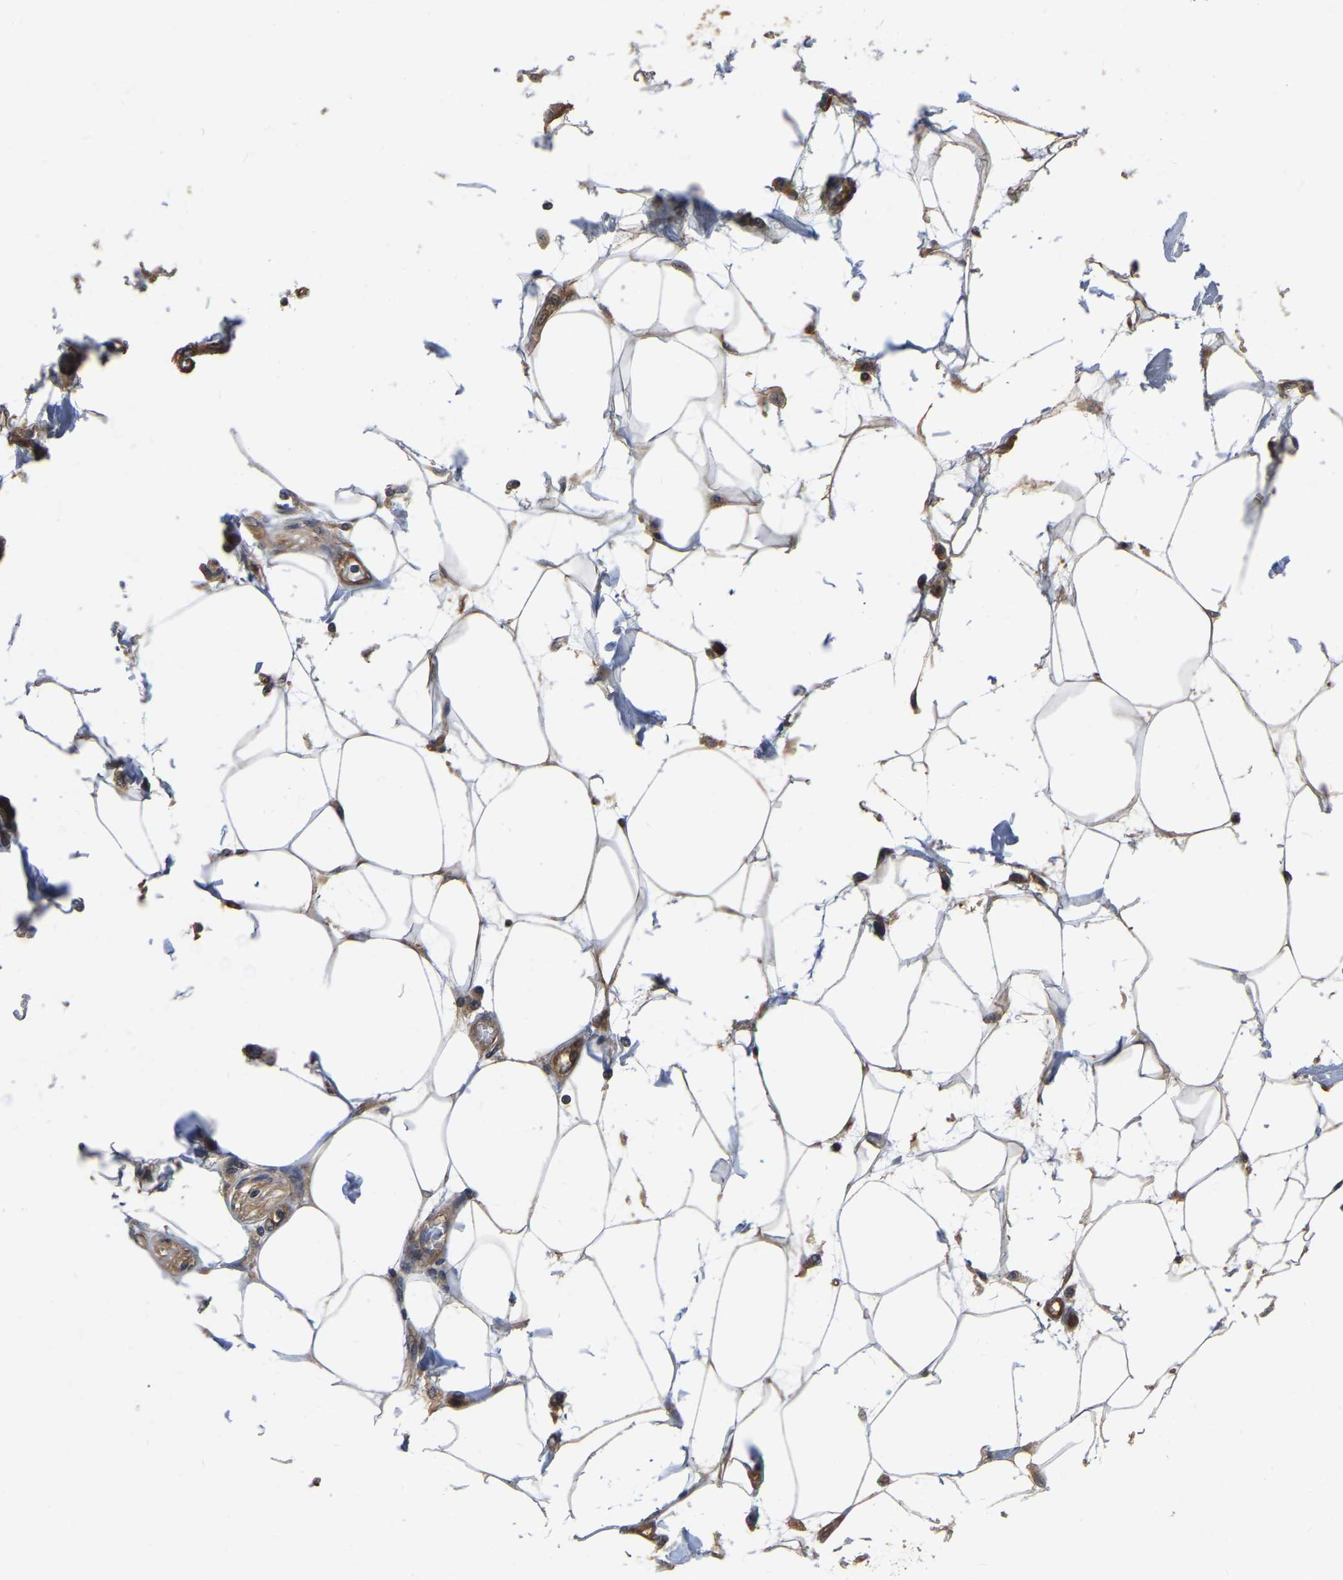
{"staining": {"intensity": "moderate", "quantity": ">75%", "location": "cytoplasmic/membranous"}, "tissue": "adipose tissue", "cell_type": "Adipocytes", "image_type": "normal", "snomed": [{"axis": "morphology", "description": "Normal tissue, NOS"}, {"axis": "morphology", "description": "Adenocarcinoma, NOS"}, {"axis": "topography", "description": "Duodenum"}, {"axis": "topography", "description": "Peripheral nerve tissue"}], "caption": "An immunohistochemistry image of unremarkable tissue is shown. Protein staining in brown highlights moderate cytoplasmic/membranous positivity in adipose tissue within adipocytes. The staining is performed using DAB brown chromogen to label protein expression. The nuclei are counter-stained blue using hematoxylin.", "gene": "GARS1", "patient": {"sex": "female", "age": 60}}